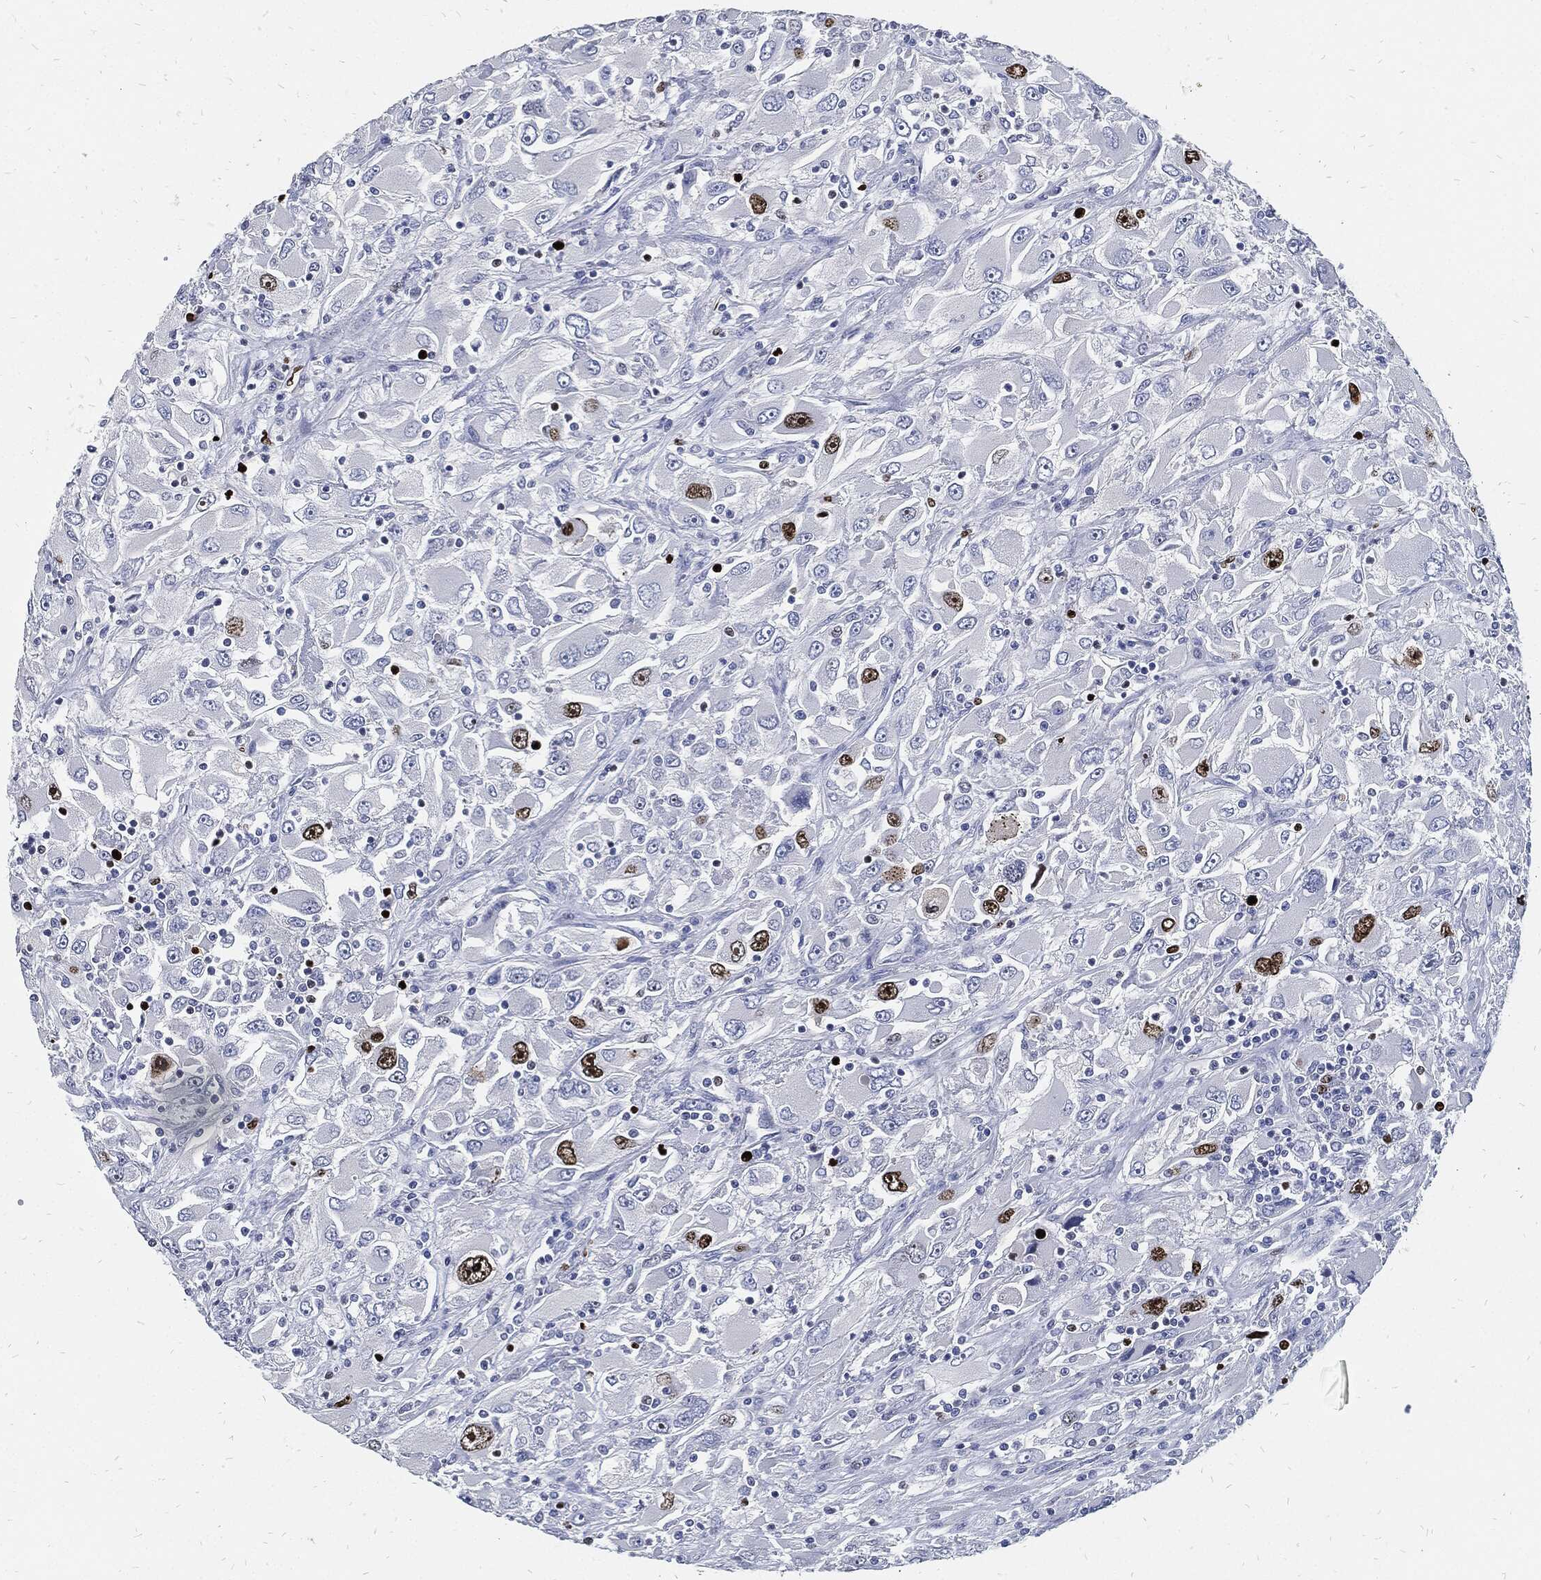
{"staining": {"intensity": "strong", "quantity": "<25%", "location": "nuclear"}, "tissue": "renal cancer", "cell_type": "Tumor cells", "image_type": "cancer", "snomed": [{"axis": "morphology", "description": "Adenocarcinoma, NOS"}, {"axis": "topography", "description": "Kidney"}], "caption": "A brown stain labels strong nuclear expression of a protein in human adenocarcinoma (renal) tumor cells.", "gene": "MKI67", "patient": {"sex": "female", "age": 52}}